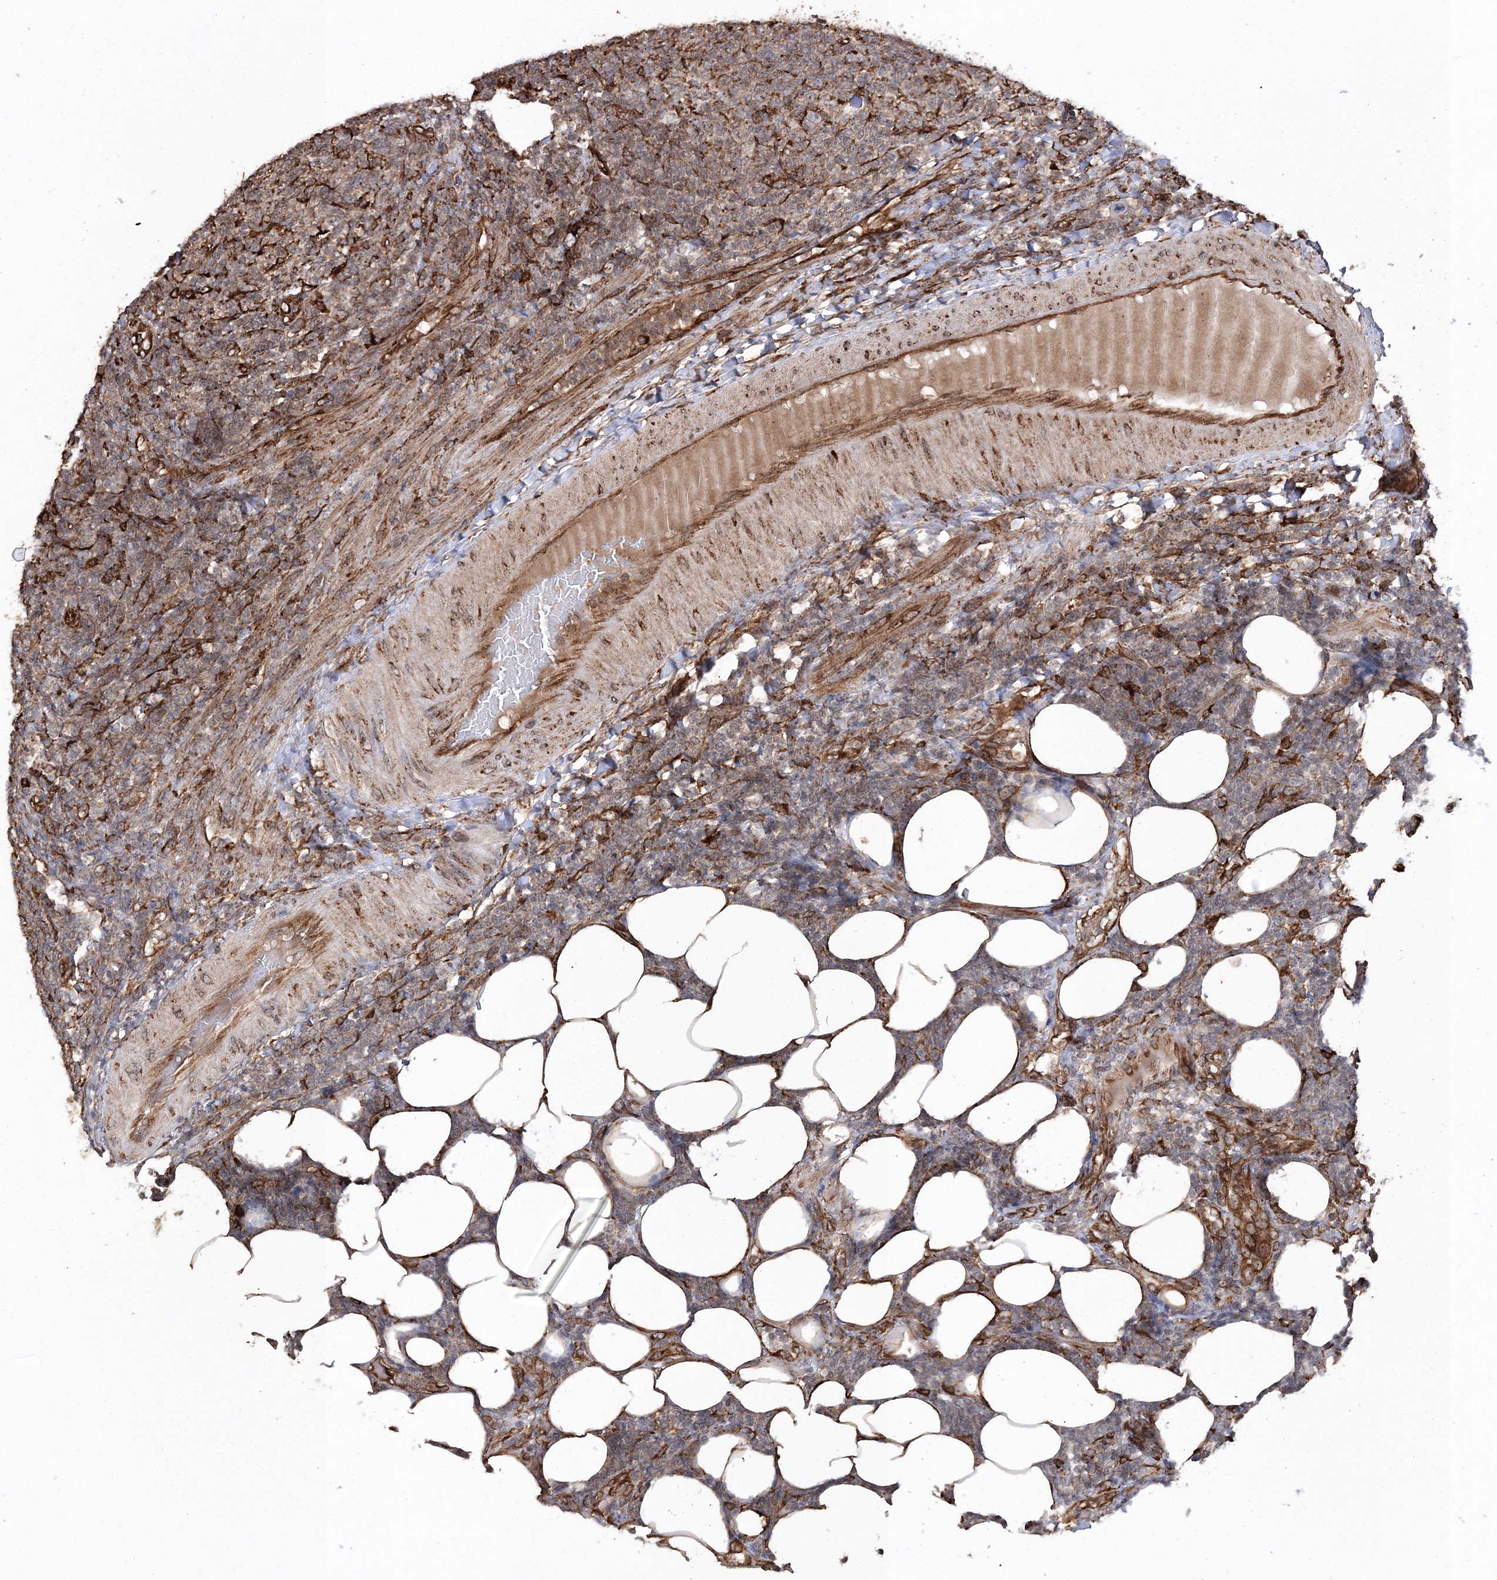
{"staining": {"intensity": "weak", "quantity": "25%-75%", "location": "cytoplasmic/membranous"}, "tissue": "lymphoma", "cell_type": "Tumor cells", "image_type": "cancer", "snomed": [{"axis": "morphology", "description": "Malignant lymphoma, non-Hodgkin's type, Low grade"}, {"axis": "topography", "description": "Lymph node"}], "caption": "Protein expression analysis of human lymphoma reveals weak cytoplasmic/membranous positivity in approximately 25%-75% of tumor cells.", "gene": "SCRN3", "patient": {"sex": "male", "age": 66}}